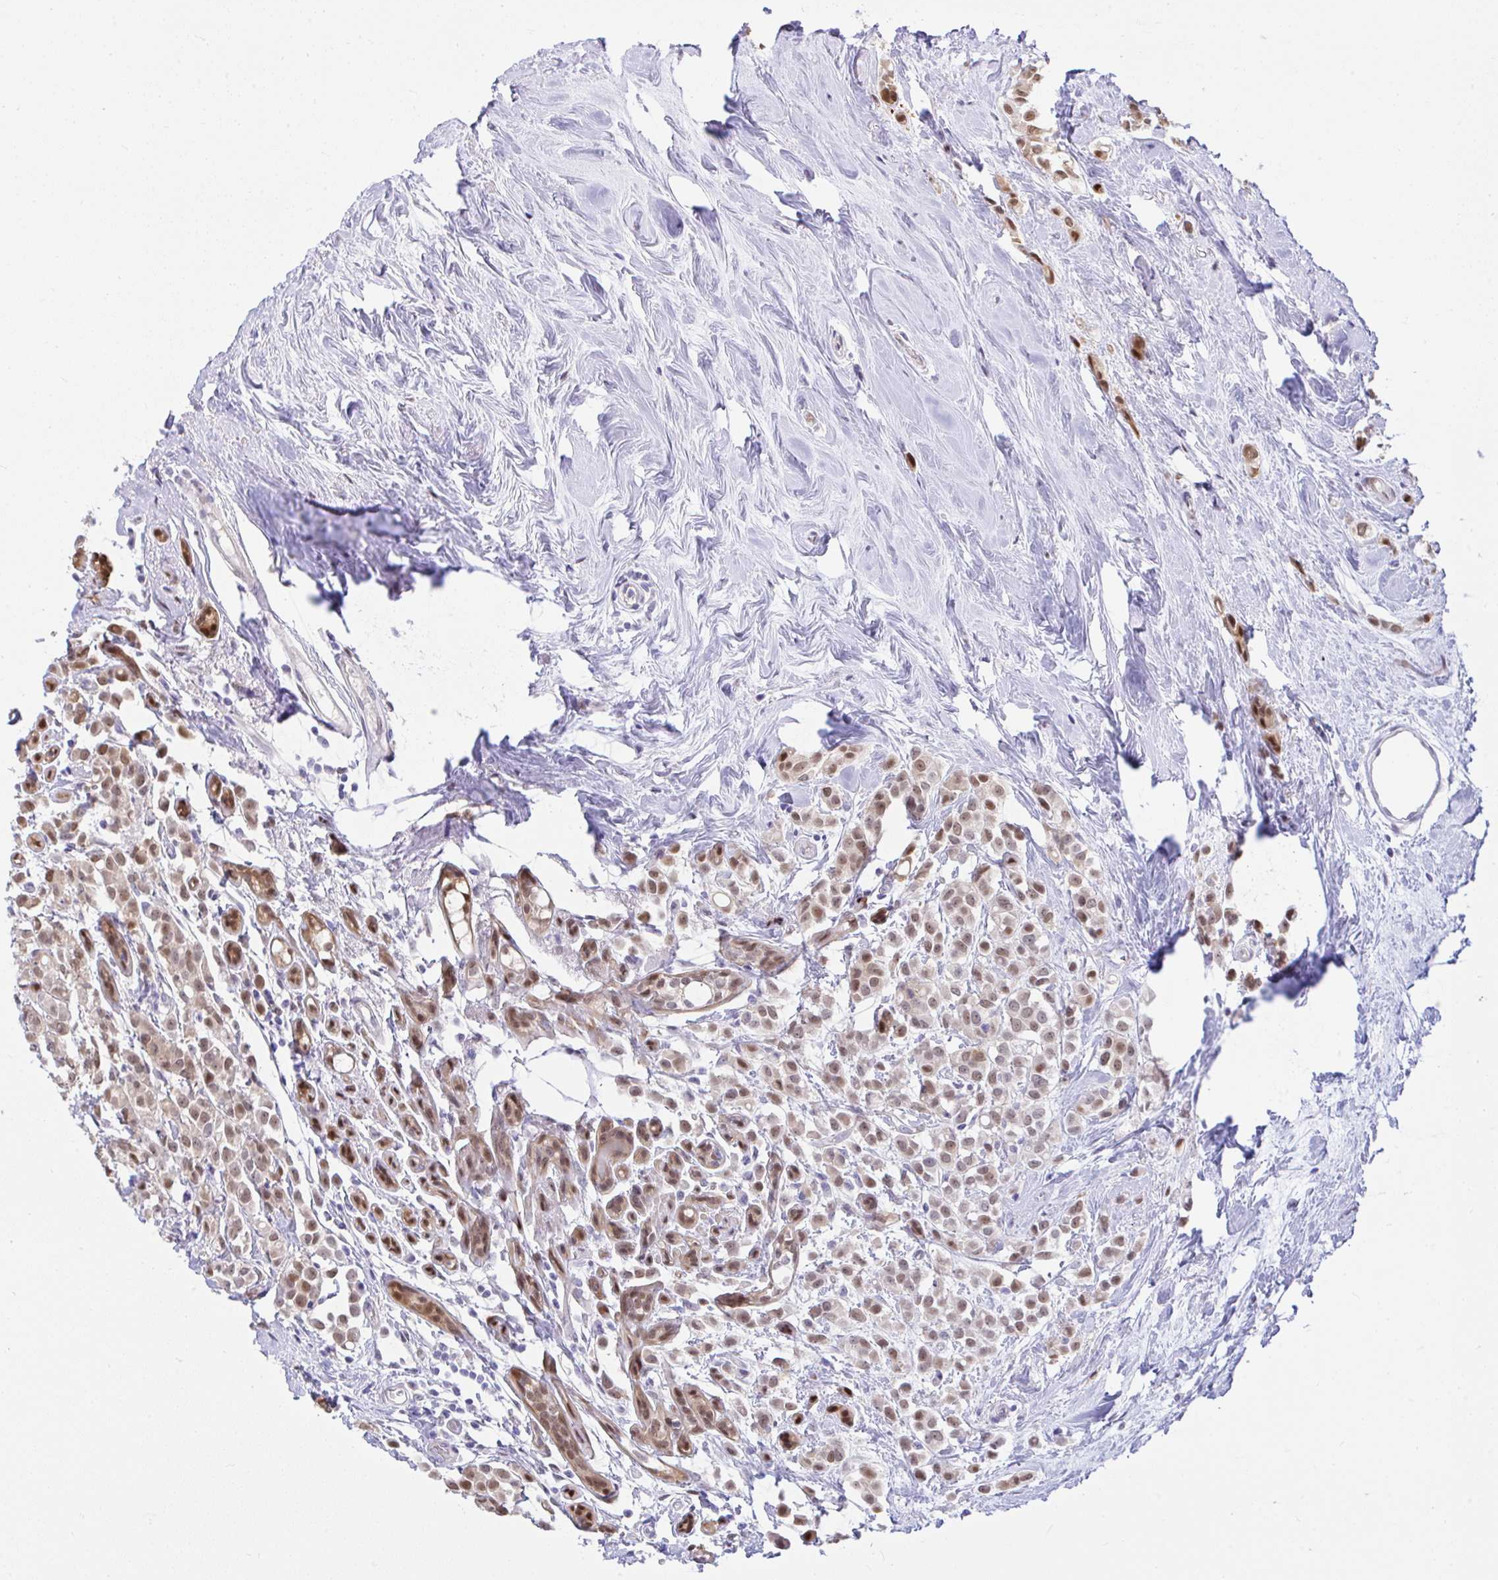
{"staining": {"intensity": "moderate", "quantity": ">75%", "location": "cytoplasmic/membranous,nuclear"}, "tissue": "breast cancer", "cell_type": "Tumor cells", "image_type": "cancer", "snomed": [{"axis": "morphology", "description": "Lobular carcinoma"}, {"axis": "topography", "description": "Breast"}], "caption": "IHC histopathology image of human breast cancer stained for a protein (brown), which demonstrates medium levels of moderate cytoplasmic/membranous and nuclear expression in about >75% of tumor cells.", "gene": "ZNF485", "patient": {"sex": "female", "age": 68}}